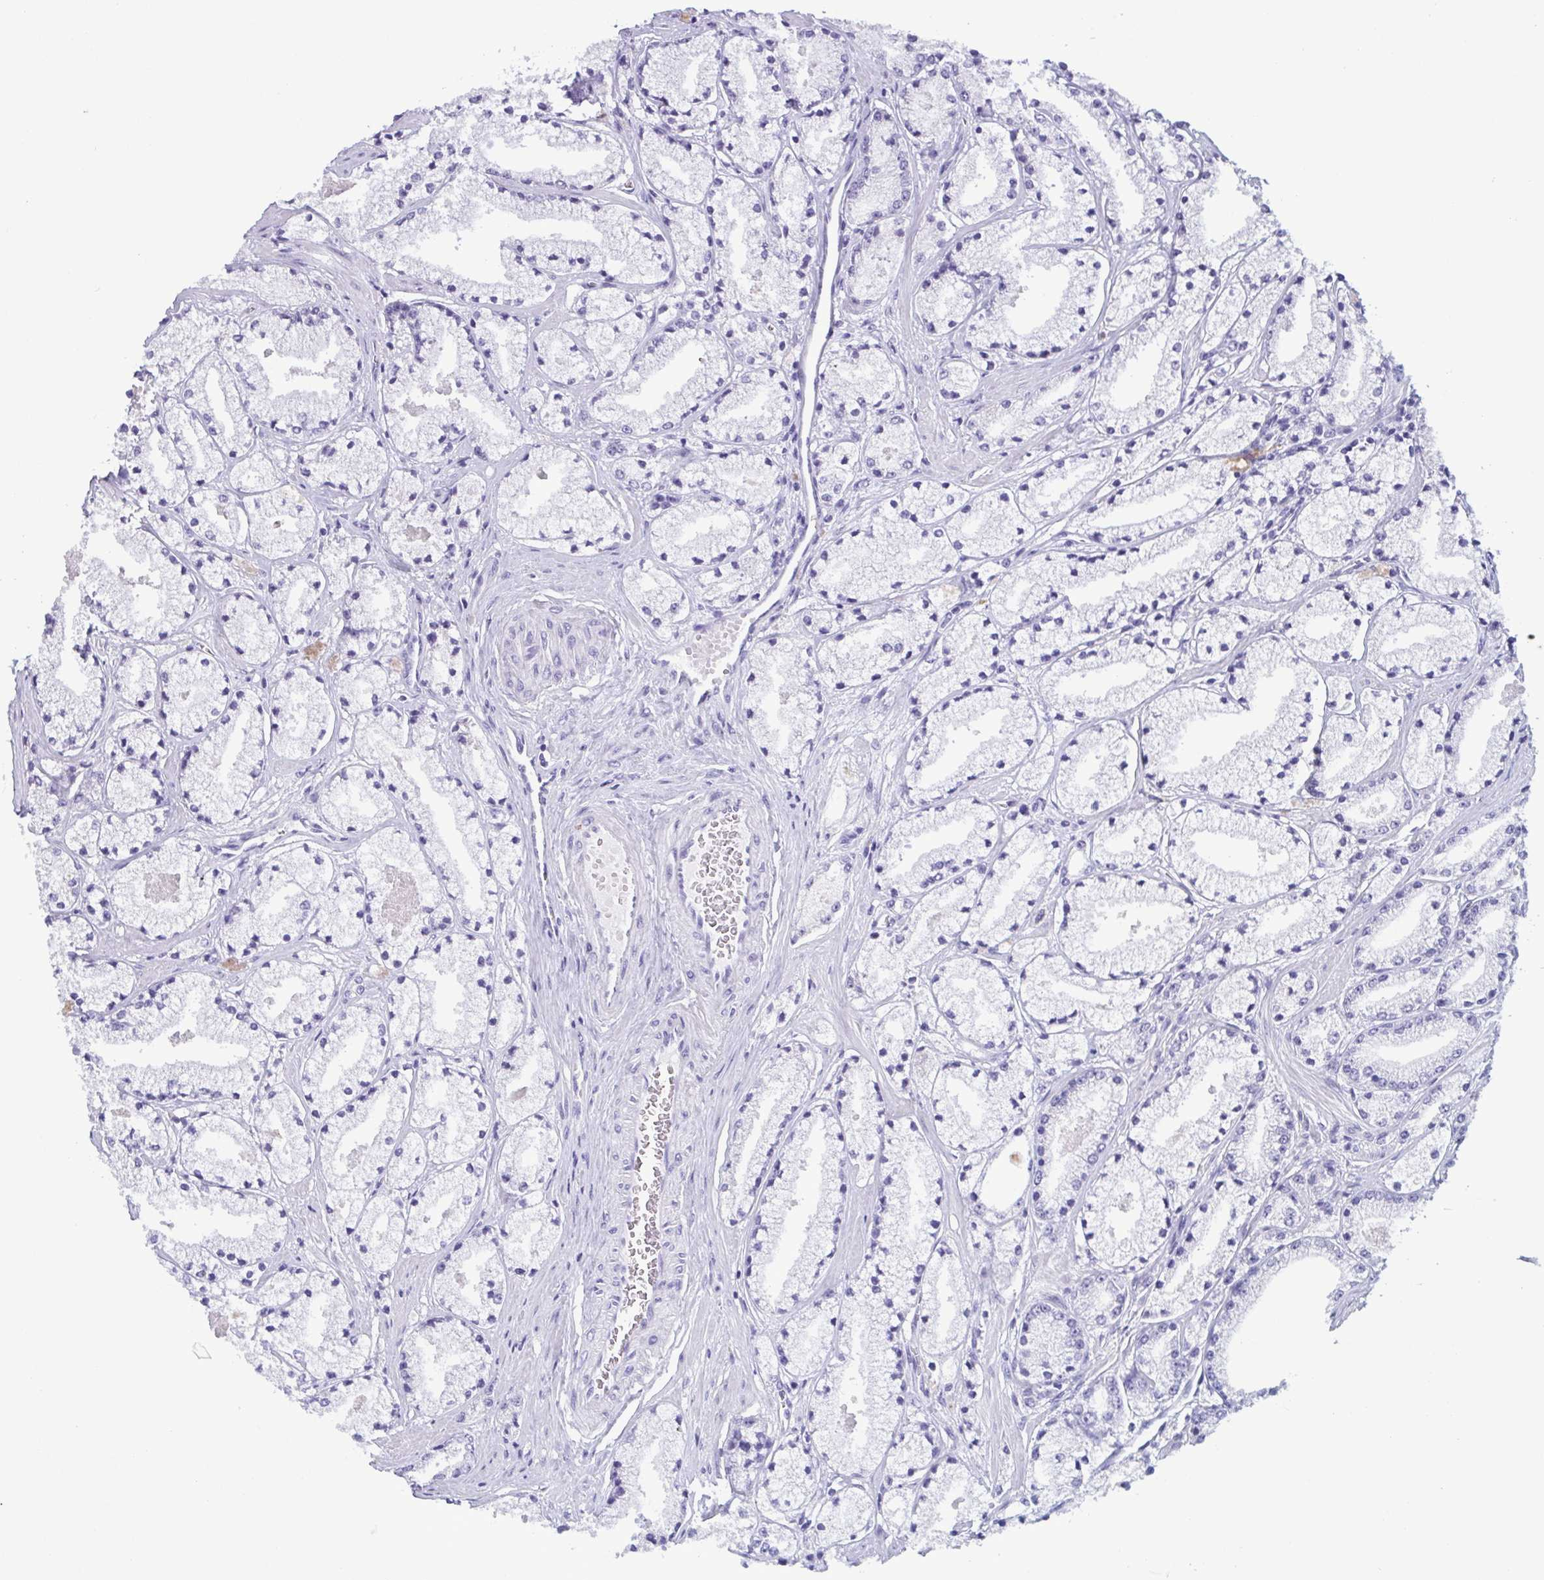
{"staining": {"intensity": "negative", "quantity": "none", "location": "none"}, "tissue": "prostate cancer", "cell_type": "Tumor cells", "image_type": "cancer", "snomed": [{"axis": "morphology", "description": "Adenocarcinoma, High grade"}, {"axis": "topography", "description": "Prostate"}], "caption": "An immunohistochemistry micrograph of prostate cancer (adenocarcinoma (high-grade)) is shown. There is no staining in tumor cells of prostate cancer (adenocarcinoma (high-grade)).", "gene": "LTF", "patient": {"sex": "male", "age": 63}}